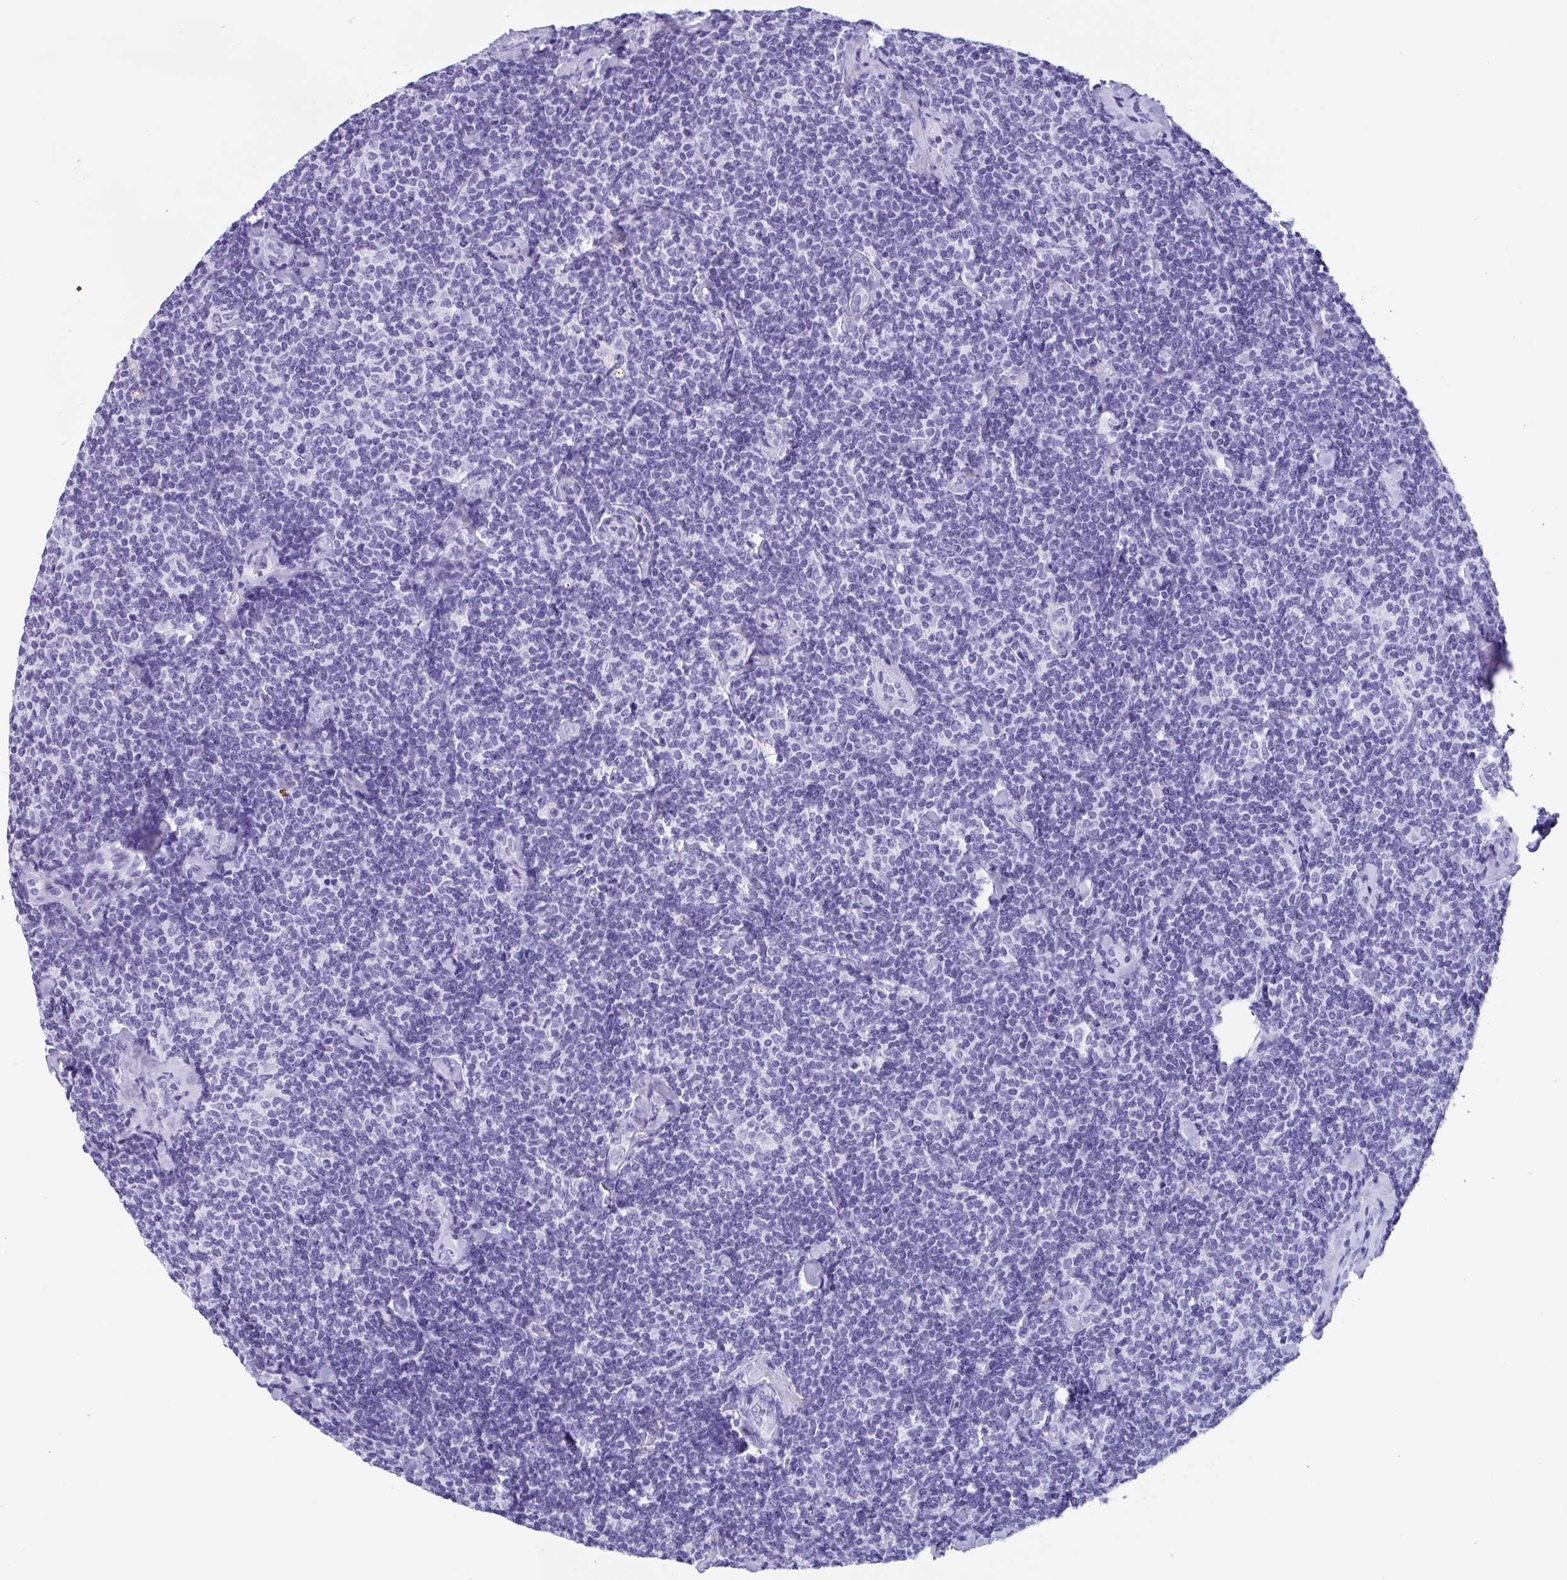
{"staining": {"intensity": "negative", "quantity": "none", "location": "none"}, "tissue": "lymphoma", "cell_type": "Tumor cells", "image_type": "cancer", "snomed": [{"axis": "morphology", "description": "Malignant lymphoma, non-Hodgkin's type, Low grade"}, {"axis": "topography", "description": "Lymph node"}], "caption": "Lymphoma stained for a protein using immunohistochemistry (IHC) displays no expression tumor cells.", "gene": "ZNF850", "patient": {"sex": "female", "age": 56}}